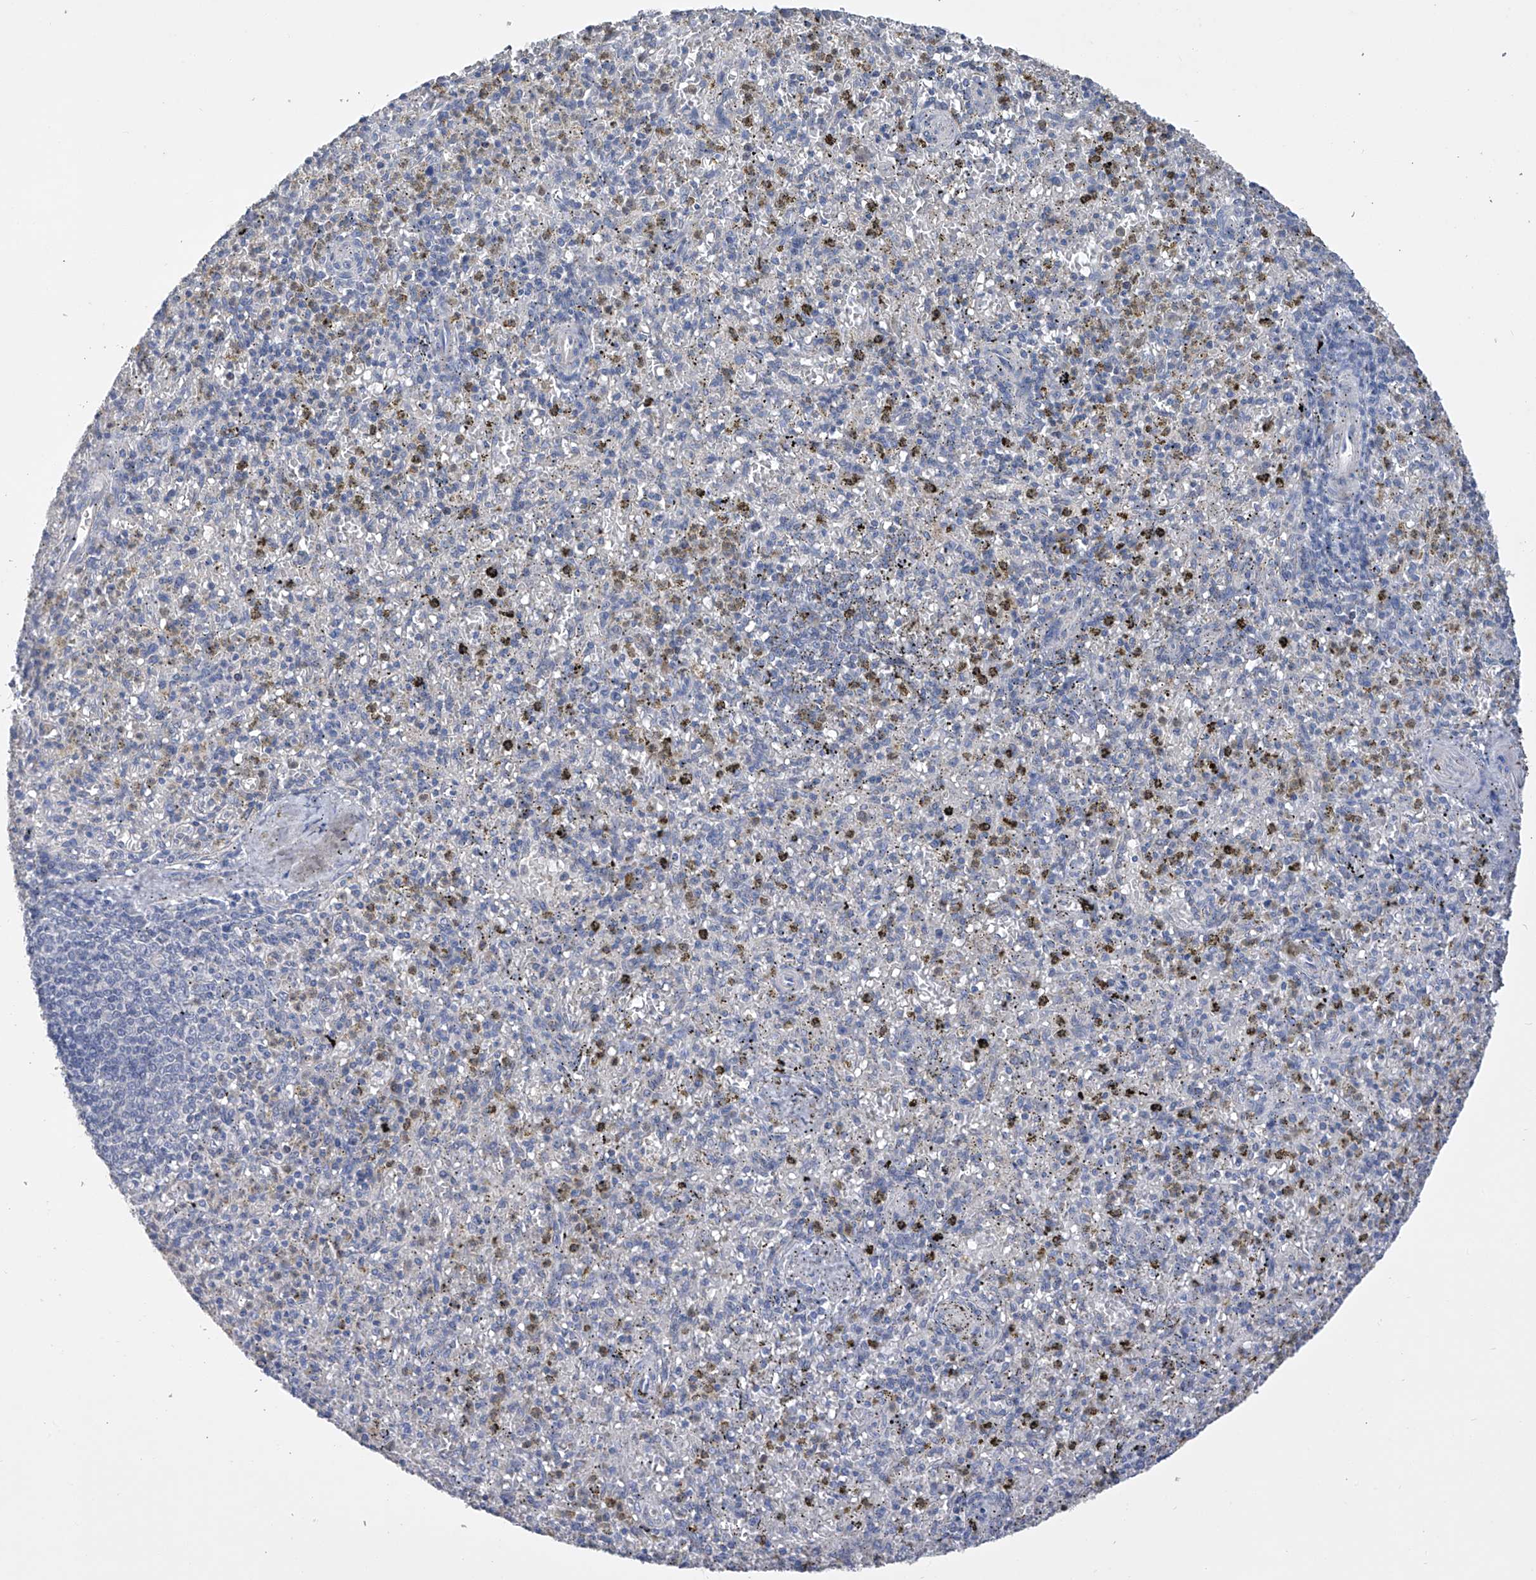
{"staining": {"intensity": "negative", "quantity": "none", "location": "none"}, "tissue": "spleen", "cell_type": "Cells in red pulp", "image_type": "normal", "snomed": [{"axis": "morphology", "description": "Normal tissue, NOS"}, {"axis": "topography", "description": "Spleen"}], "caption": "Spleen stained for a protein using IHC demonstrates no positivity cells in red pulp.", "gene": "ADRA1A", "patient": {"sex": "male", "age": 72}}